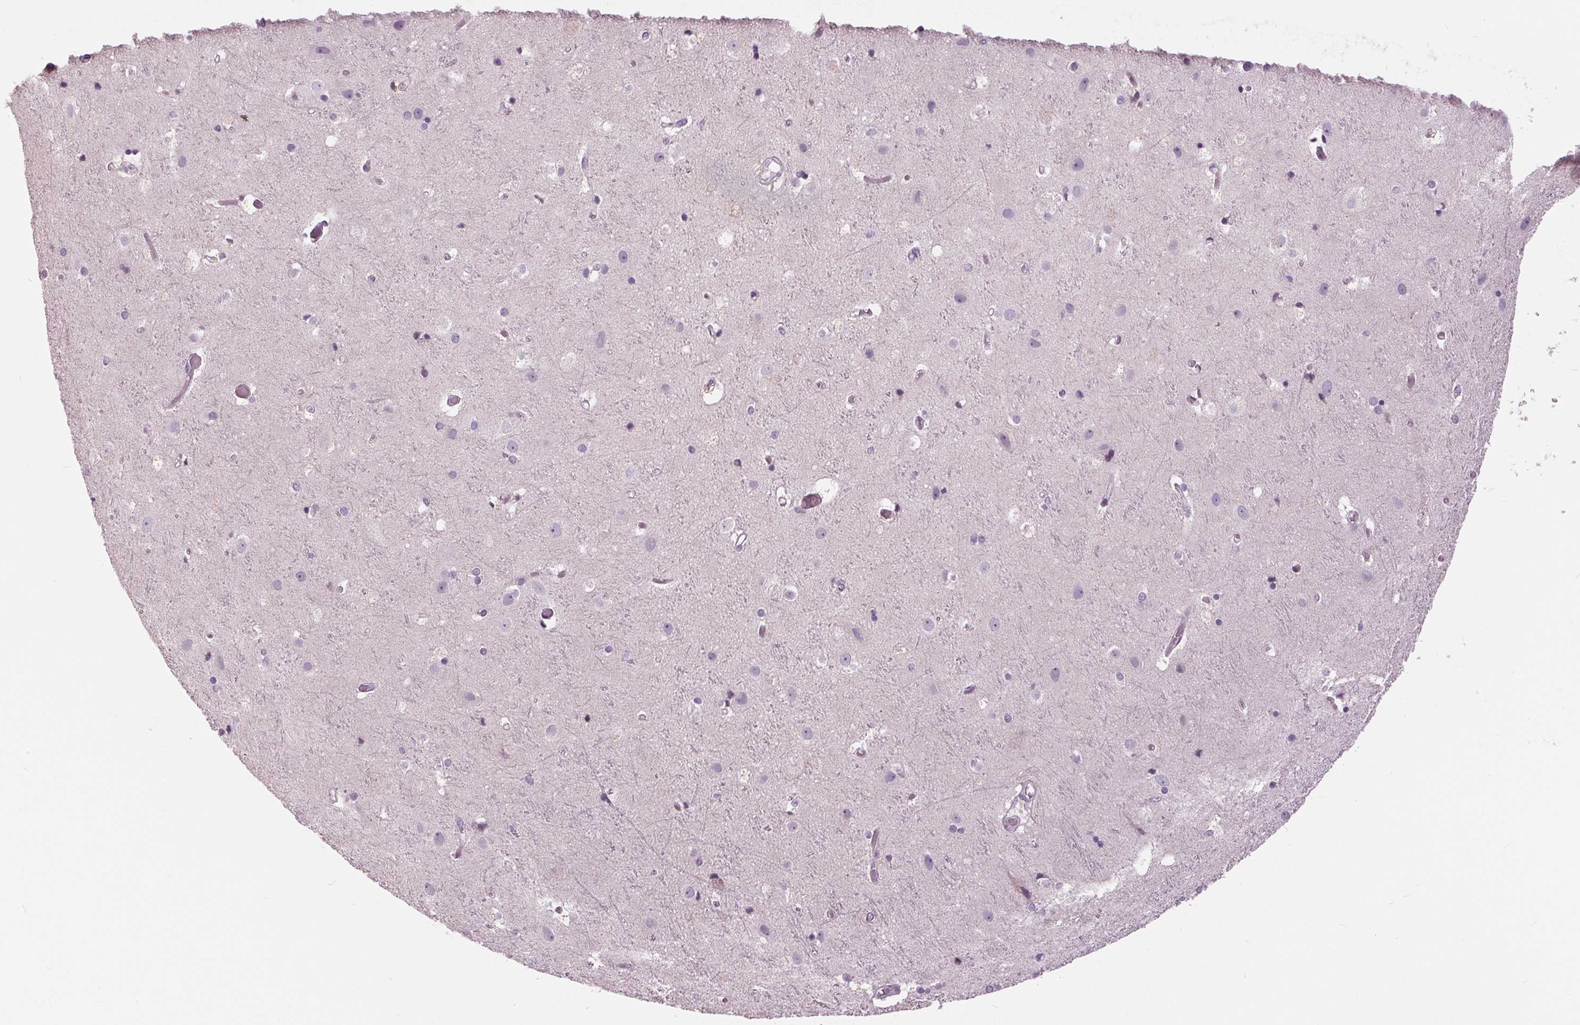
{"staining": {"intensity": "negative", "quantity": "none", "location": "none"}, "tissue": "cerebral cortex", "cell_type": "Endothelial cells", "image_type": "normal", "snomed": [{"axis": "morphology", "description": "Normal tissue, NOS"}, {"axis": "topography", "description": "Cerebral cortex"}], "caption": "An IHC image of benign cerebral cortex is shown. There is no staining in endothelial cells of cerebral cortex.", "gene": "SAMD4A", "patient": {"sex": "female", "age": 52}}